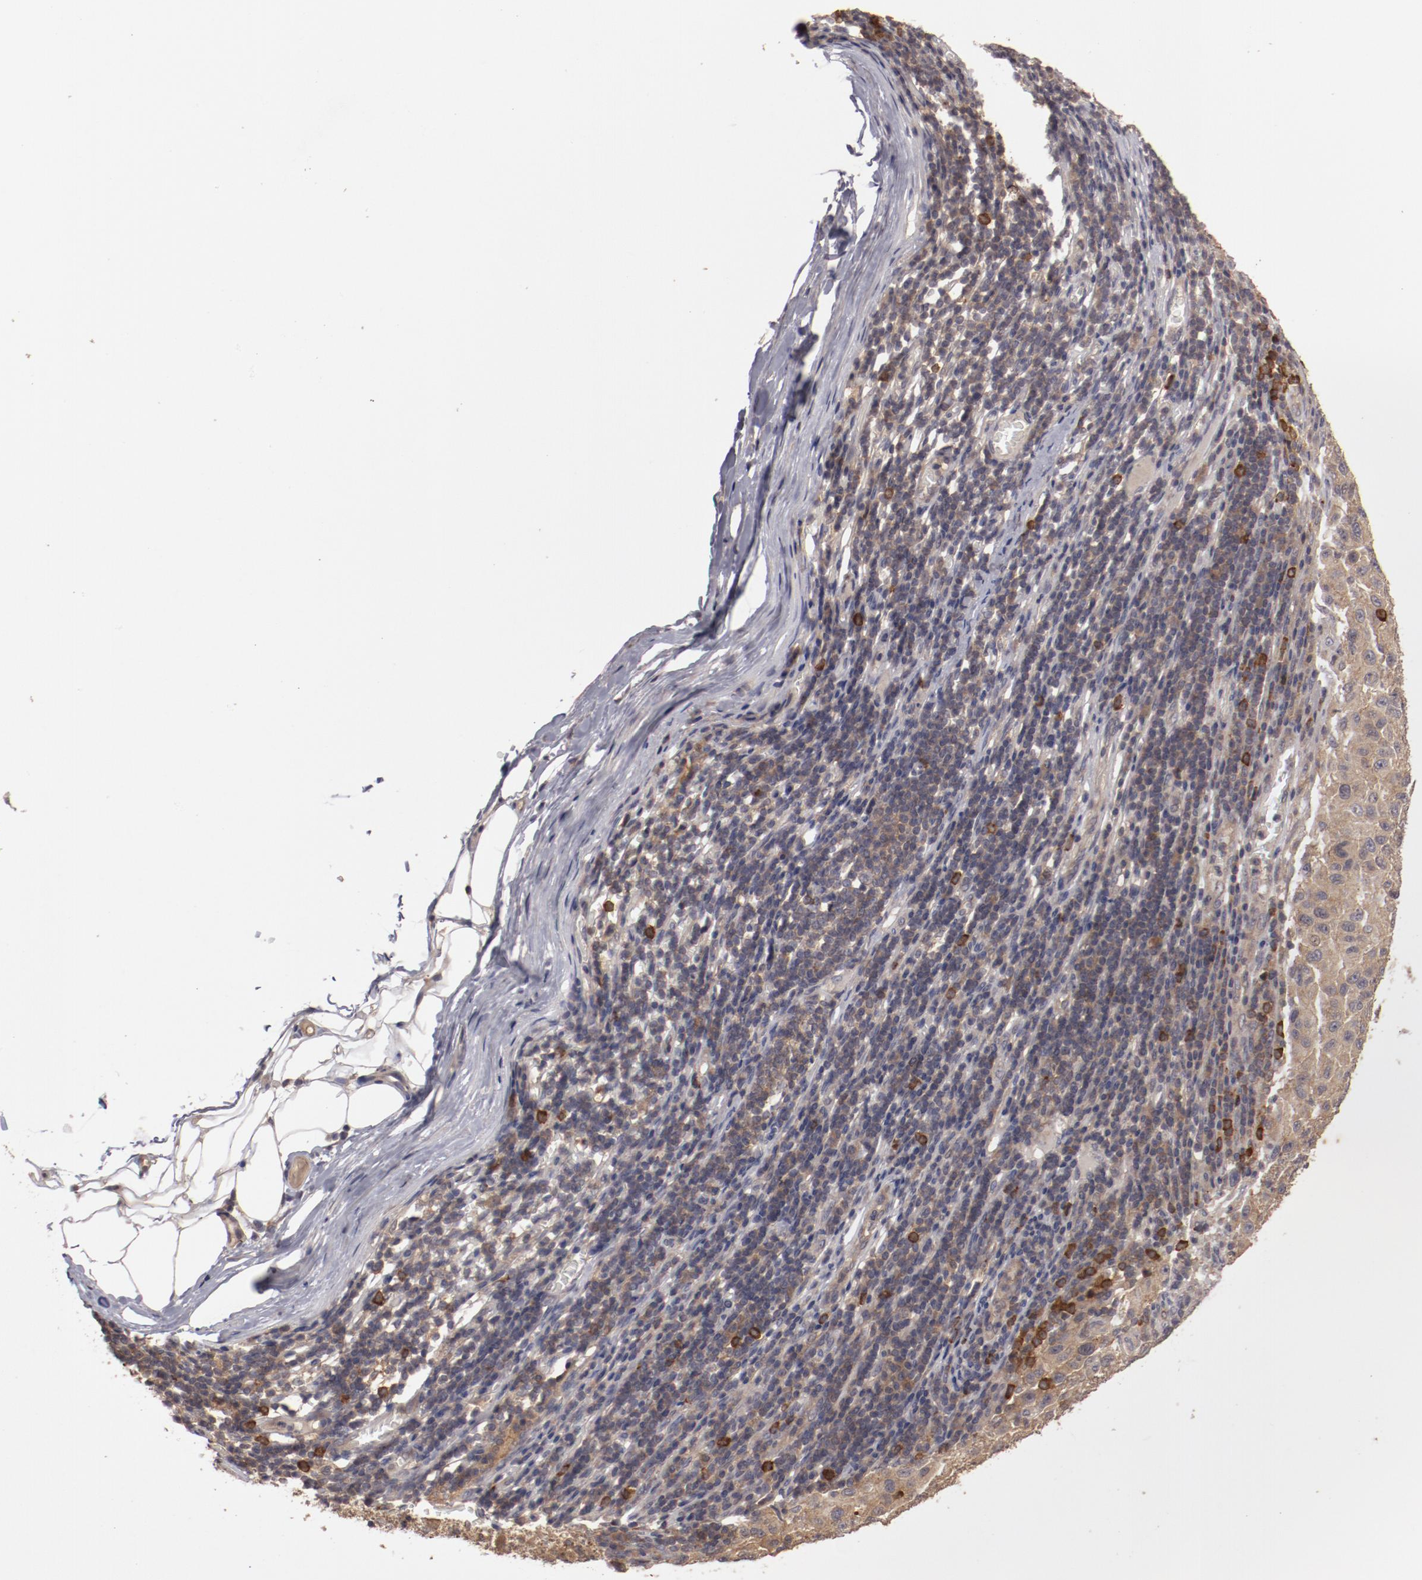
{"staining": {"intensity": "strong", "quantity": ">75%", "location": "cytoplasmic/membranous"}, "tissue": "melanoma", "cell_type": "Tumor cells", "image_type": "cancer", "snomed": [{"axis": "morphology", "description": "Malignant melanoma, Metastatic site"}, {"axis": "topography", "description": "Lymph node"}], "caption": "Brown immunohistochemical staining in malignant melanoma (metastatic site) demonstrates strong cytoplasmic/membranous staining in approximately >75% of tumor cells.", "gene": "LRRC75B", "patient": {"sex": "male", "age": 61}}